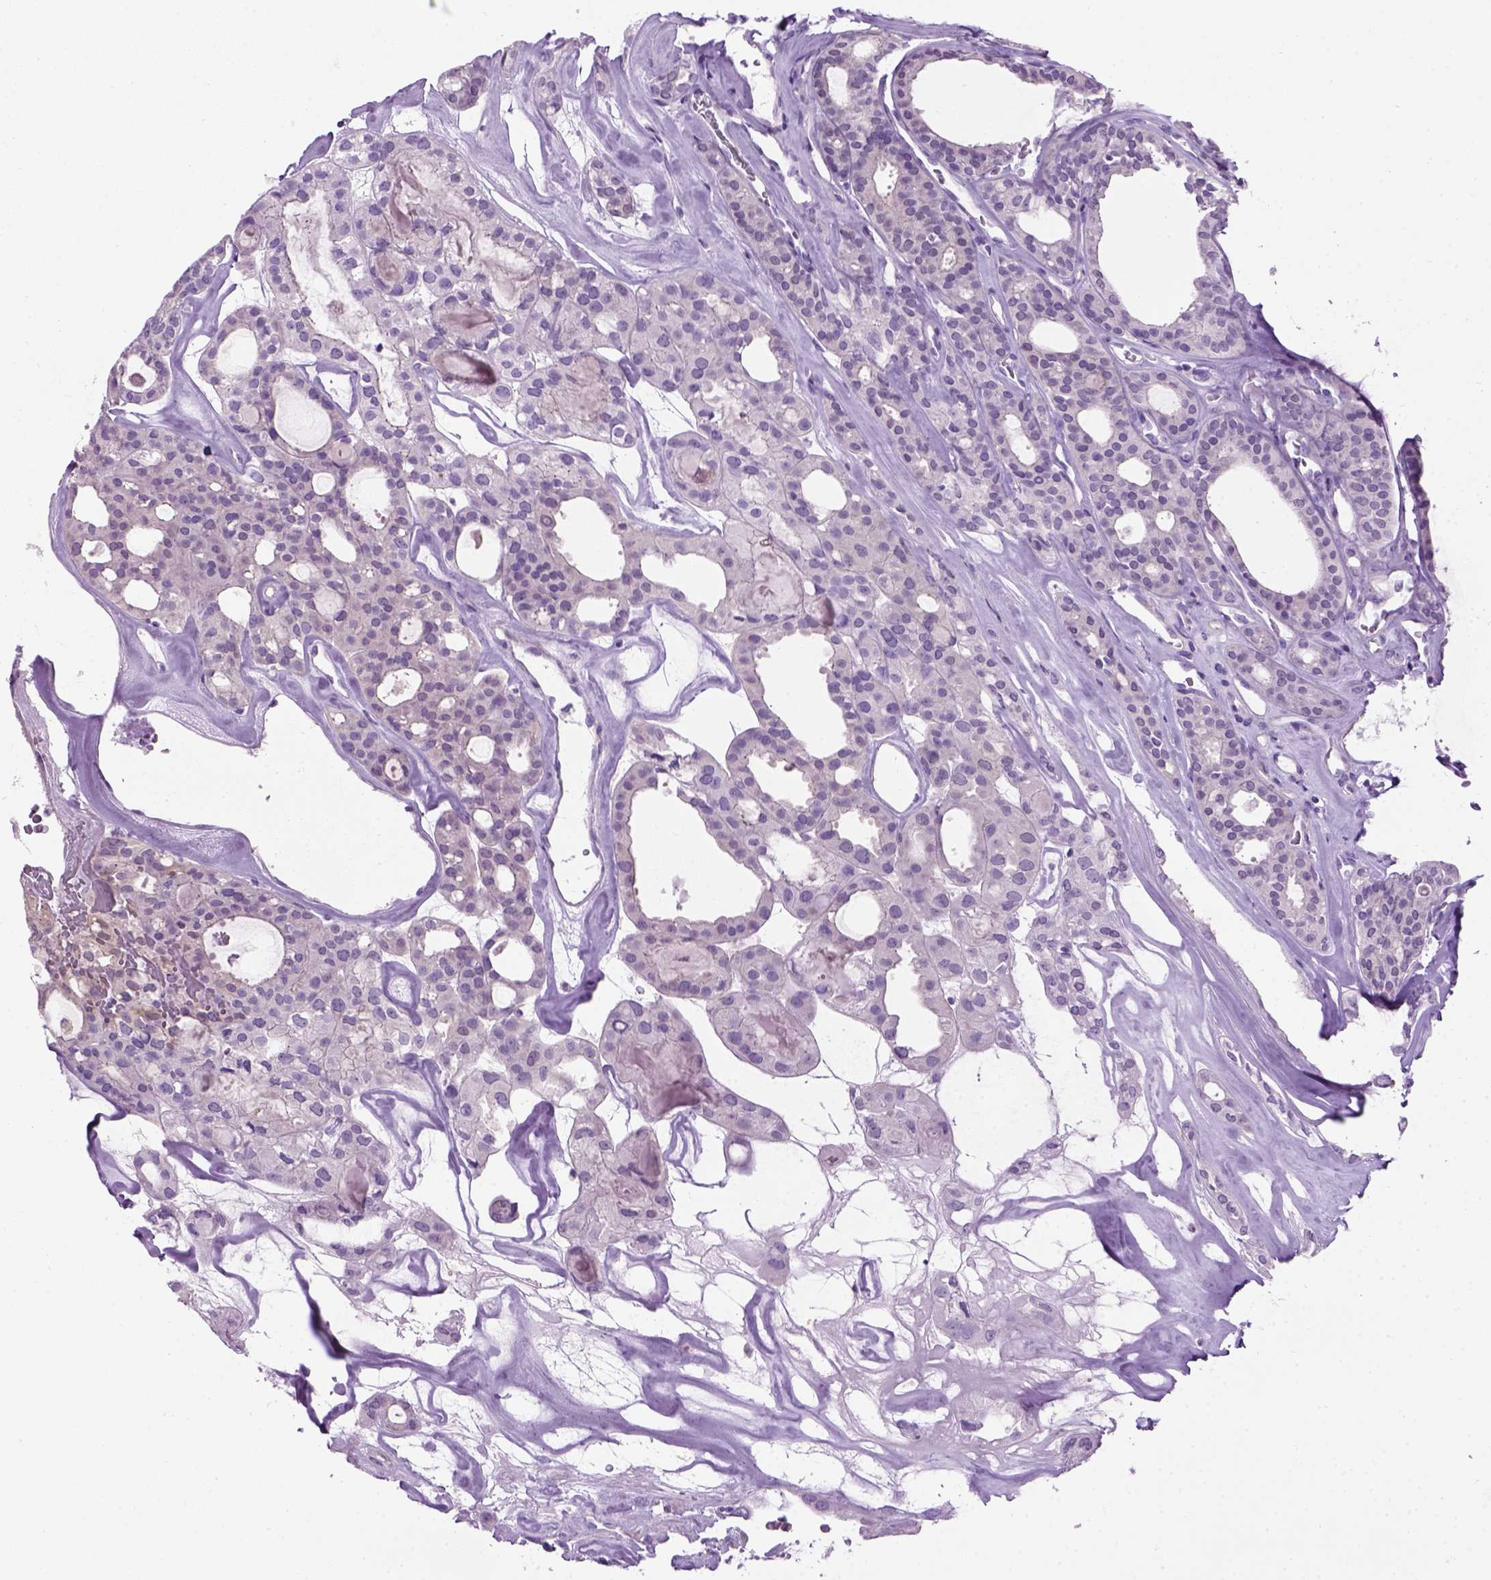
{"staining": {"intensity": "negative", "quantity": "none", "location": "none"}, "tissue": "thyroid cancer", "cell_type": "Tumor cells", "image_type": "cancer", "snomed": [{"axis": "morphology", "description": "Follicular adenoma carcinoma, NOS"}, {"axis": "topography", "description": "Thyroid gland"}], "caption": "The IHC histopathology image has no significant staining in tumor cells of thyroid cancer (follicular adenoma carcinoma) tissue.", "gene": "GABRB2", "patient": {"sex": "male", "age": 75}}